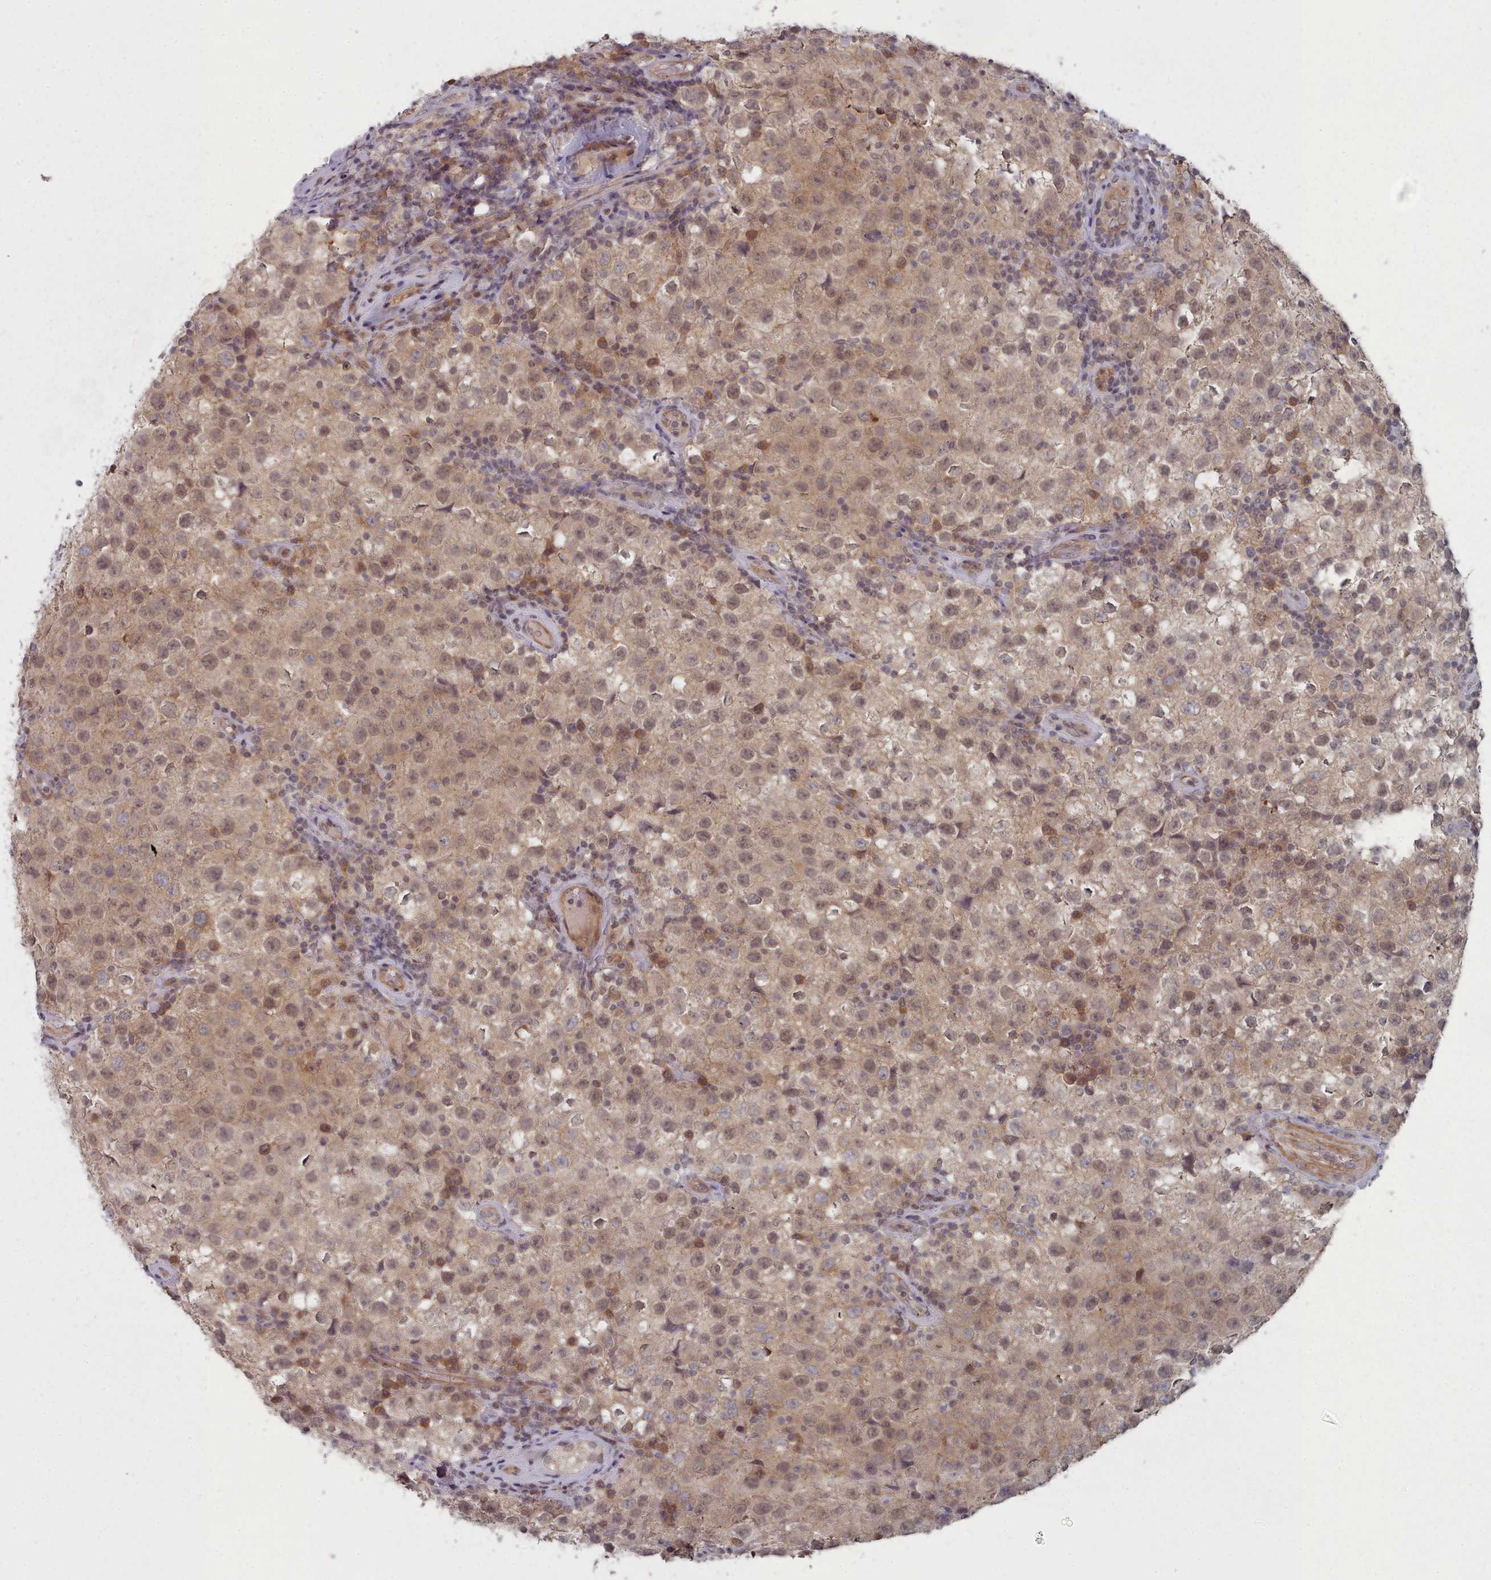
{"staining": {"intensity": "weak", "quantity": ">75%", "location": "cytoplasmic/membranous,nuclear"}, "tissue": "testis cancer", "cell_type": "Tumor cells", "image_type": "cancer", "snomed": [{"axis": "morphology", "description": "Seminoma, NOS"}, {"axis": "morphology", "description": "Carcinoma, Embryonal, NOS"}, {"axis": "topography", "description": "Testis"}], "caption": "An immunohistochemistry histopathology image of neoplastic tissue is shown. Protein staining in brown labels weak cytoplasmic/membranous and nuclear positivity in testis cancer within tumor cells. (brown staining indicates protein expression, while blue staining denotes nuclei).", "gene": "HYAL3", "patient": {"sex": "male", "age": 41}}